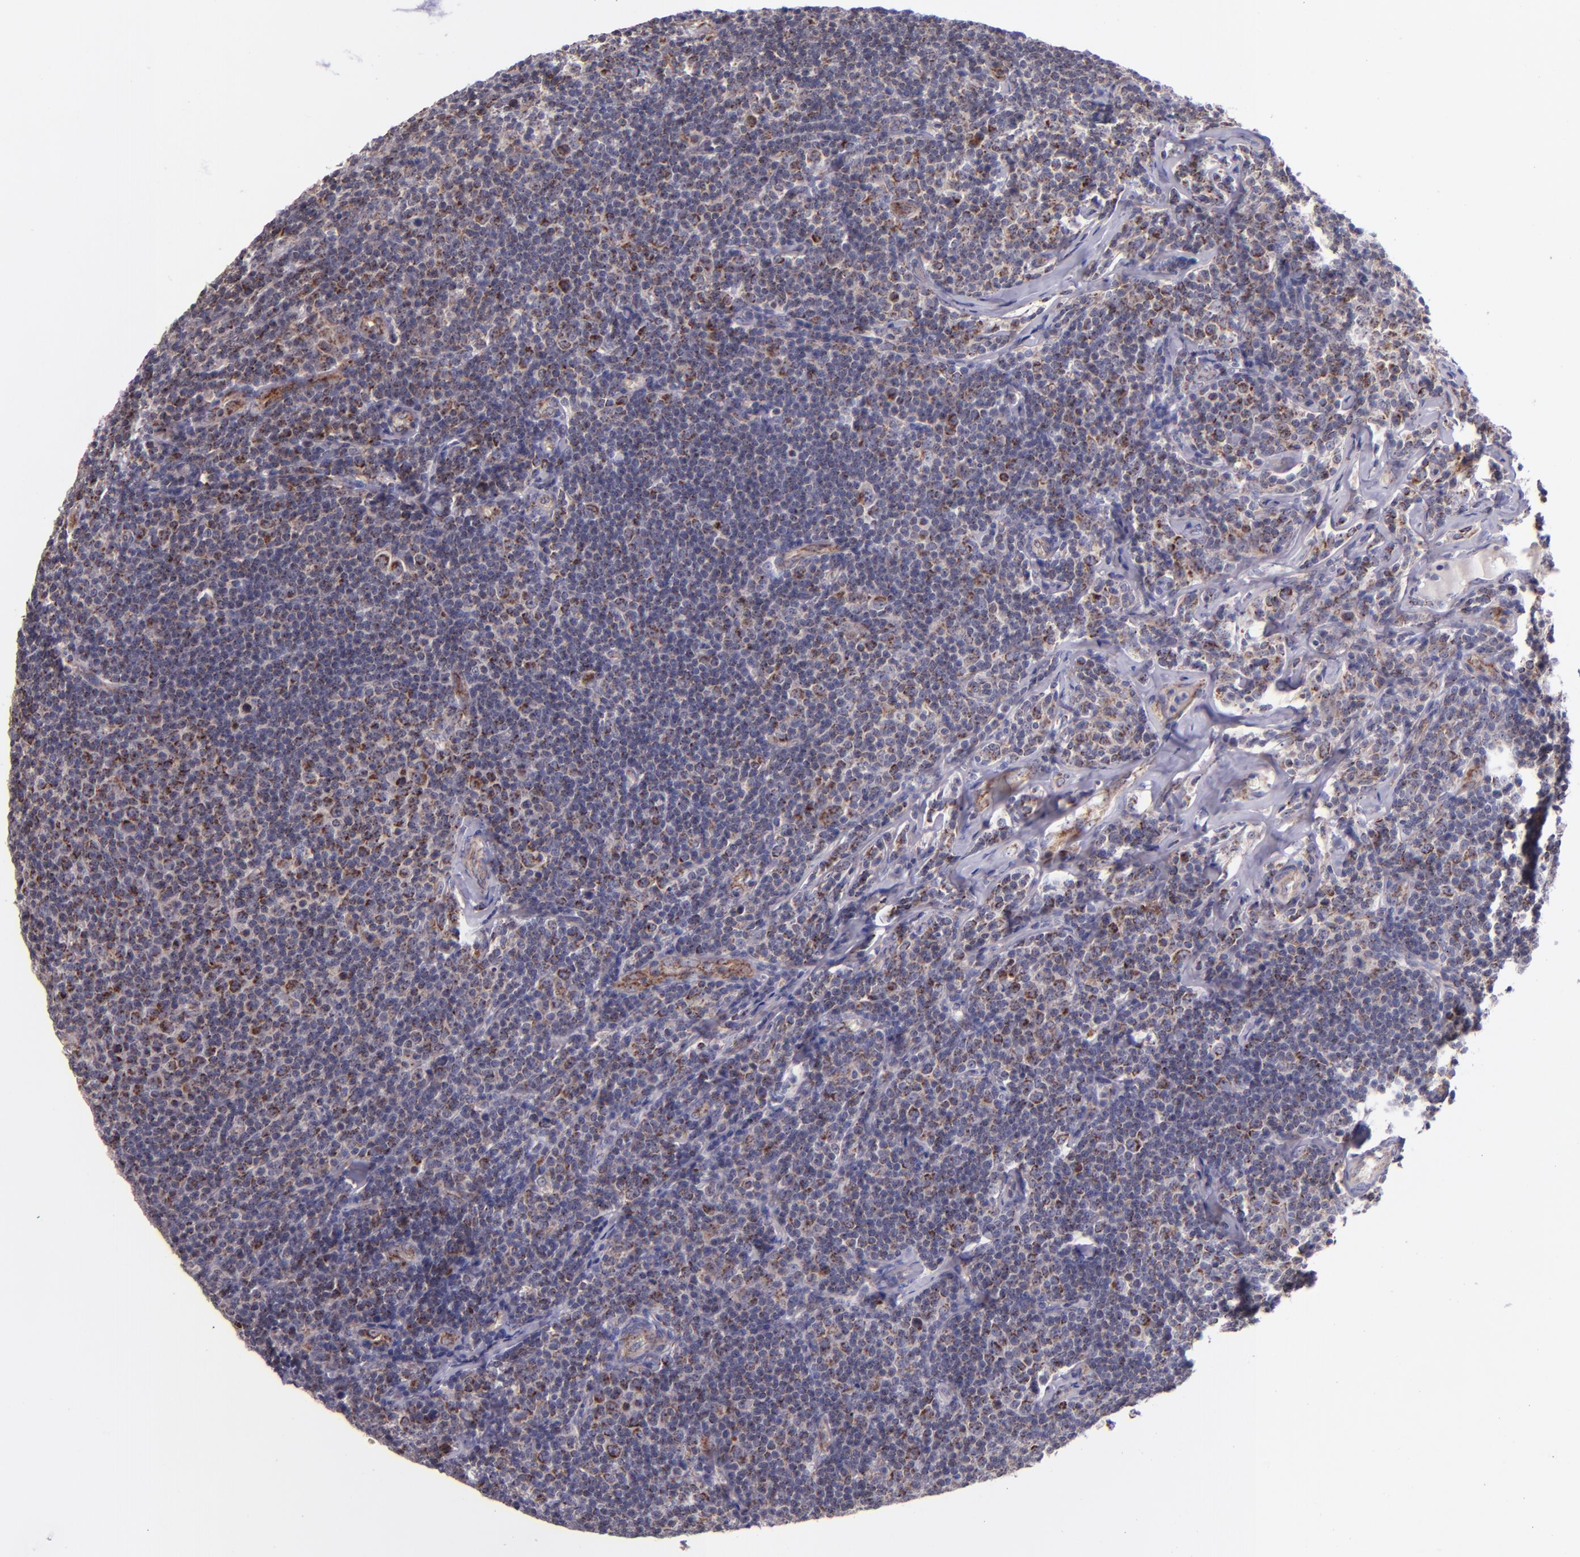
{"staining": {"intensity": "moderate", "quantity": "<25%", "location": "cytoplasmic/membranous"}, "tissue": "lymphoma", "cell_type": "Tumor cells", "image_type": "cancer", "snomed": [{"axis": "morphology", "description": "Malignant lymphoma, non-Hodgkin's type, Low grade"}, {"axis": "topography", "description": "Lymph node"}], "caption": "DAB immunohistochemical staining of low-grade malignant lymphoma, non-Hodgkin's type shows moderate cytoplasmic/membranous protein staining in approximately <25% of tumor cells.", "gene": "SHC1", "patient": {"sex": "male", "age": 74}}